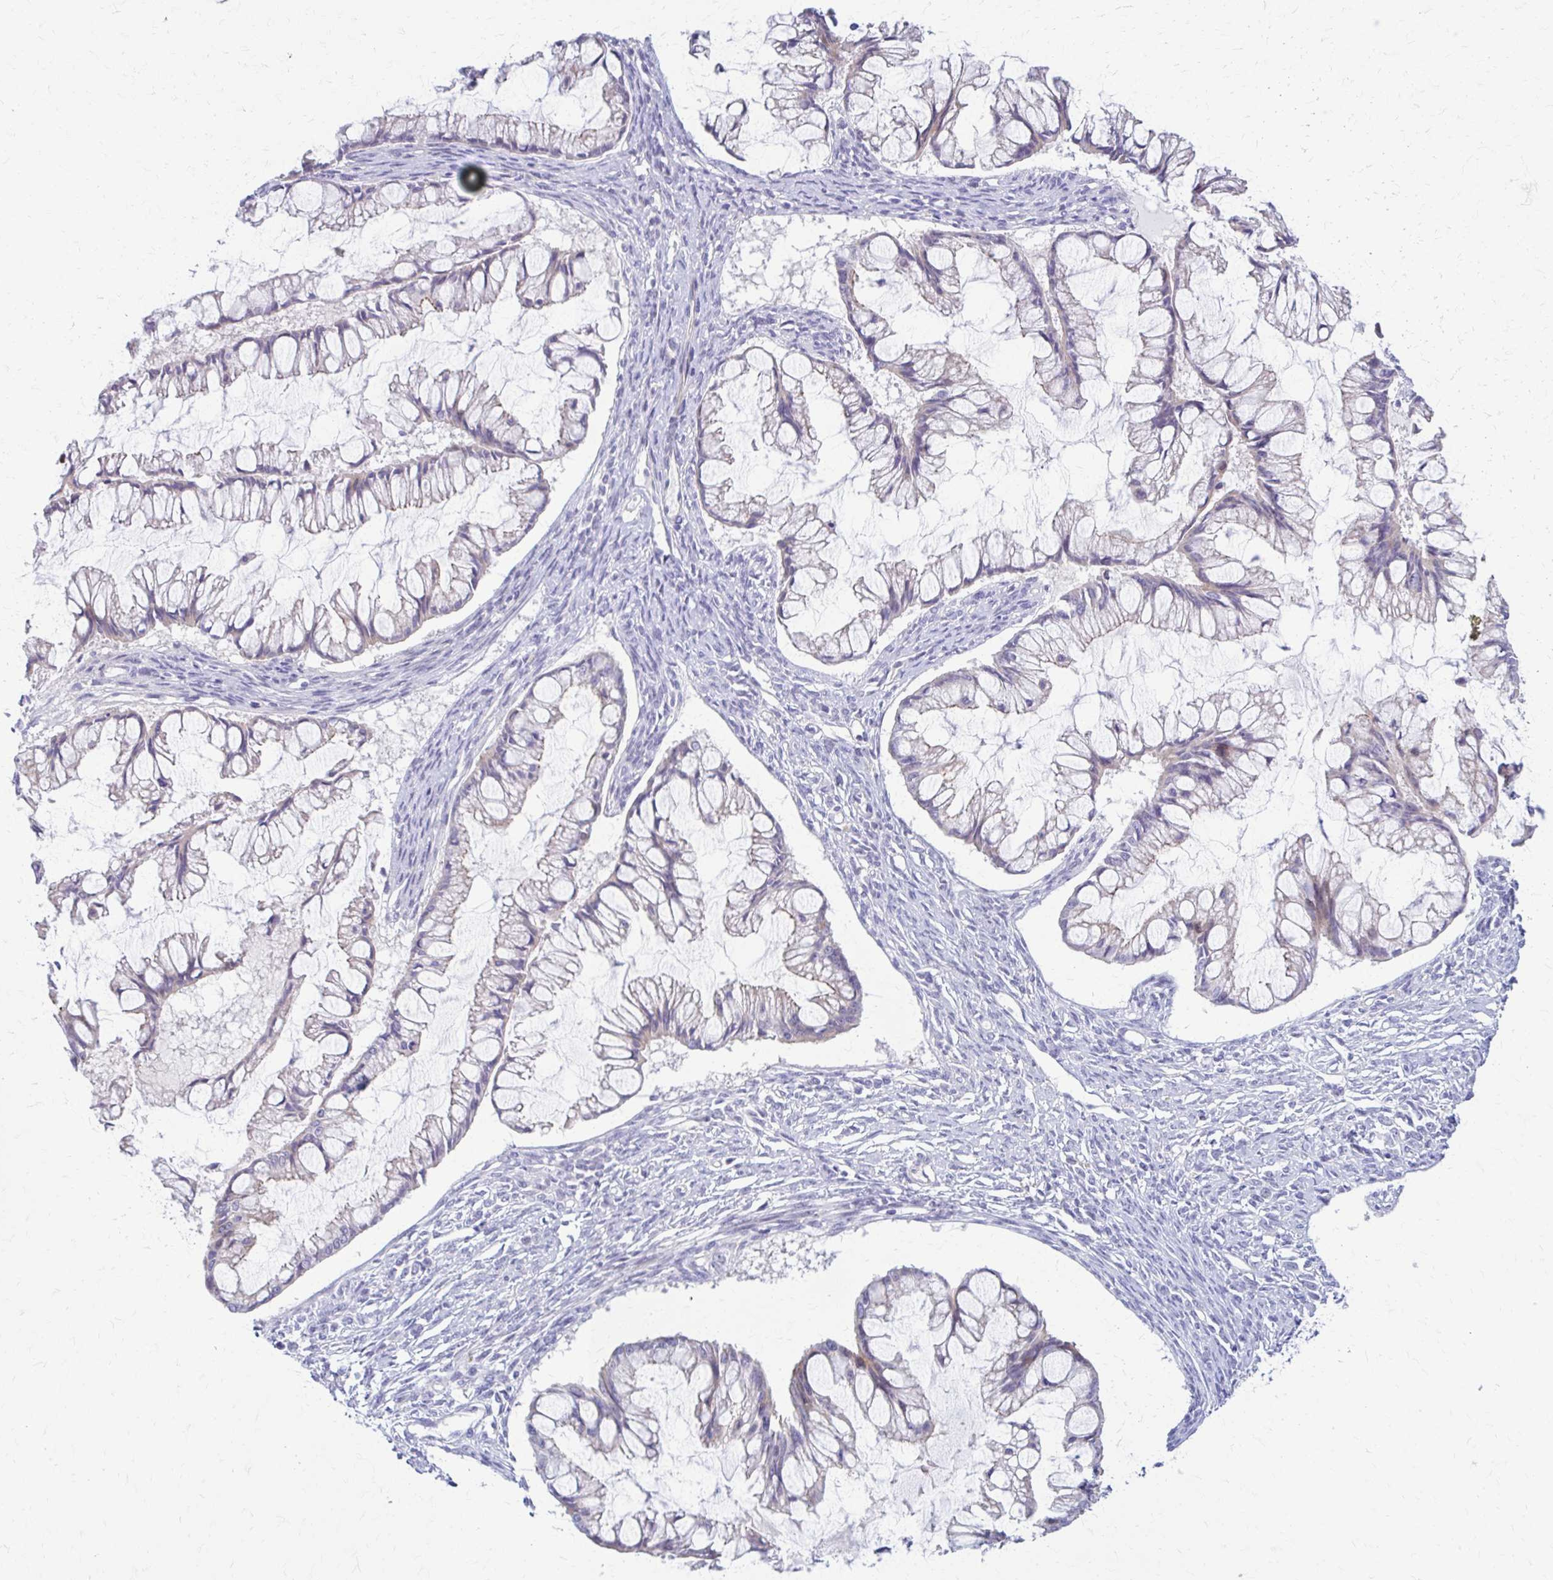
{"staining": {"intensity": "weak", "quantity": "<25%", "location": "cytoplasmic/membranous"}, "tissue": "ovarian cancer", "cell_type": "Tumor cells", "image_type": "cancer", "snomed": [{"axis": "morphology", "description": "Cystadenocarcinoma, mucinous, NOS"}, {"axis": "topography", "description": "Ovary"}], "caption": "Immunohistochemistry of ovarian cancer (mucinous cystadenocarcinoma) exhibits no positivity in tumor cells. (Brightfield microscopy of DAB (3,3'-diaminobenzidine) immunohistochemistry (IHC) at high magnification).", "gene": "RHOBTB2", "patient": {"sex": "female", "age": 73}}